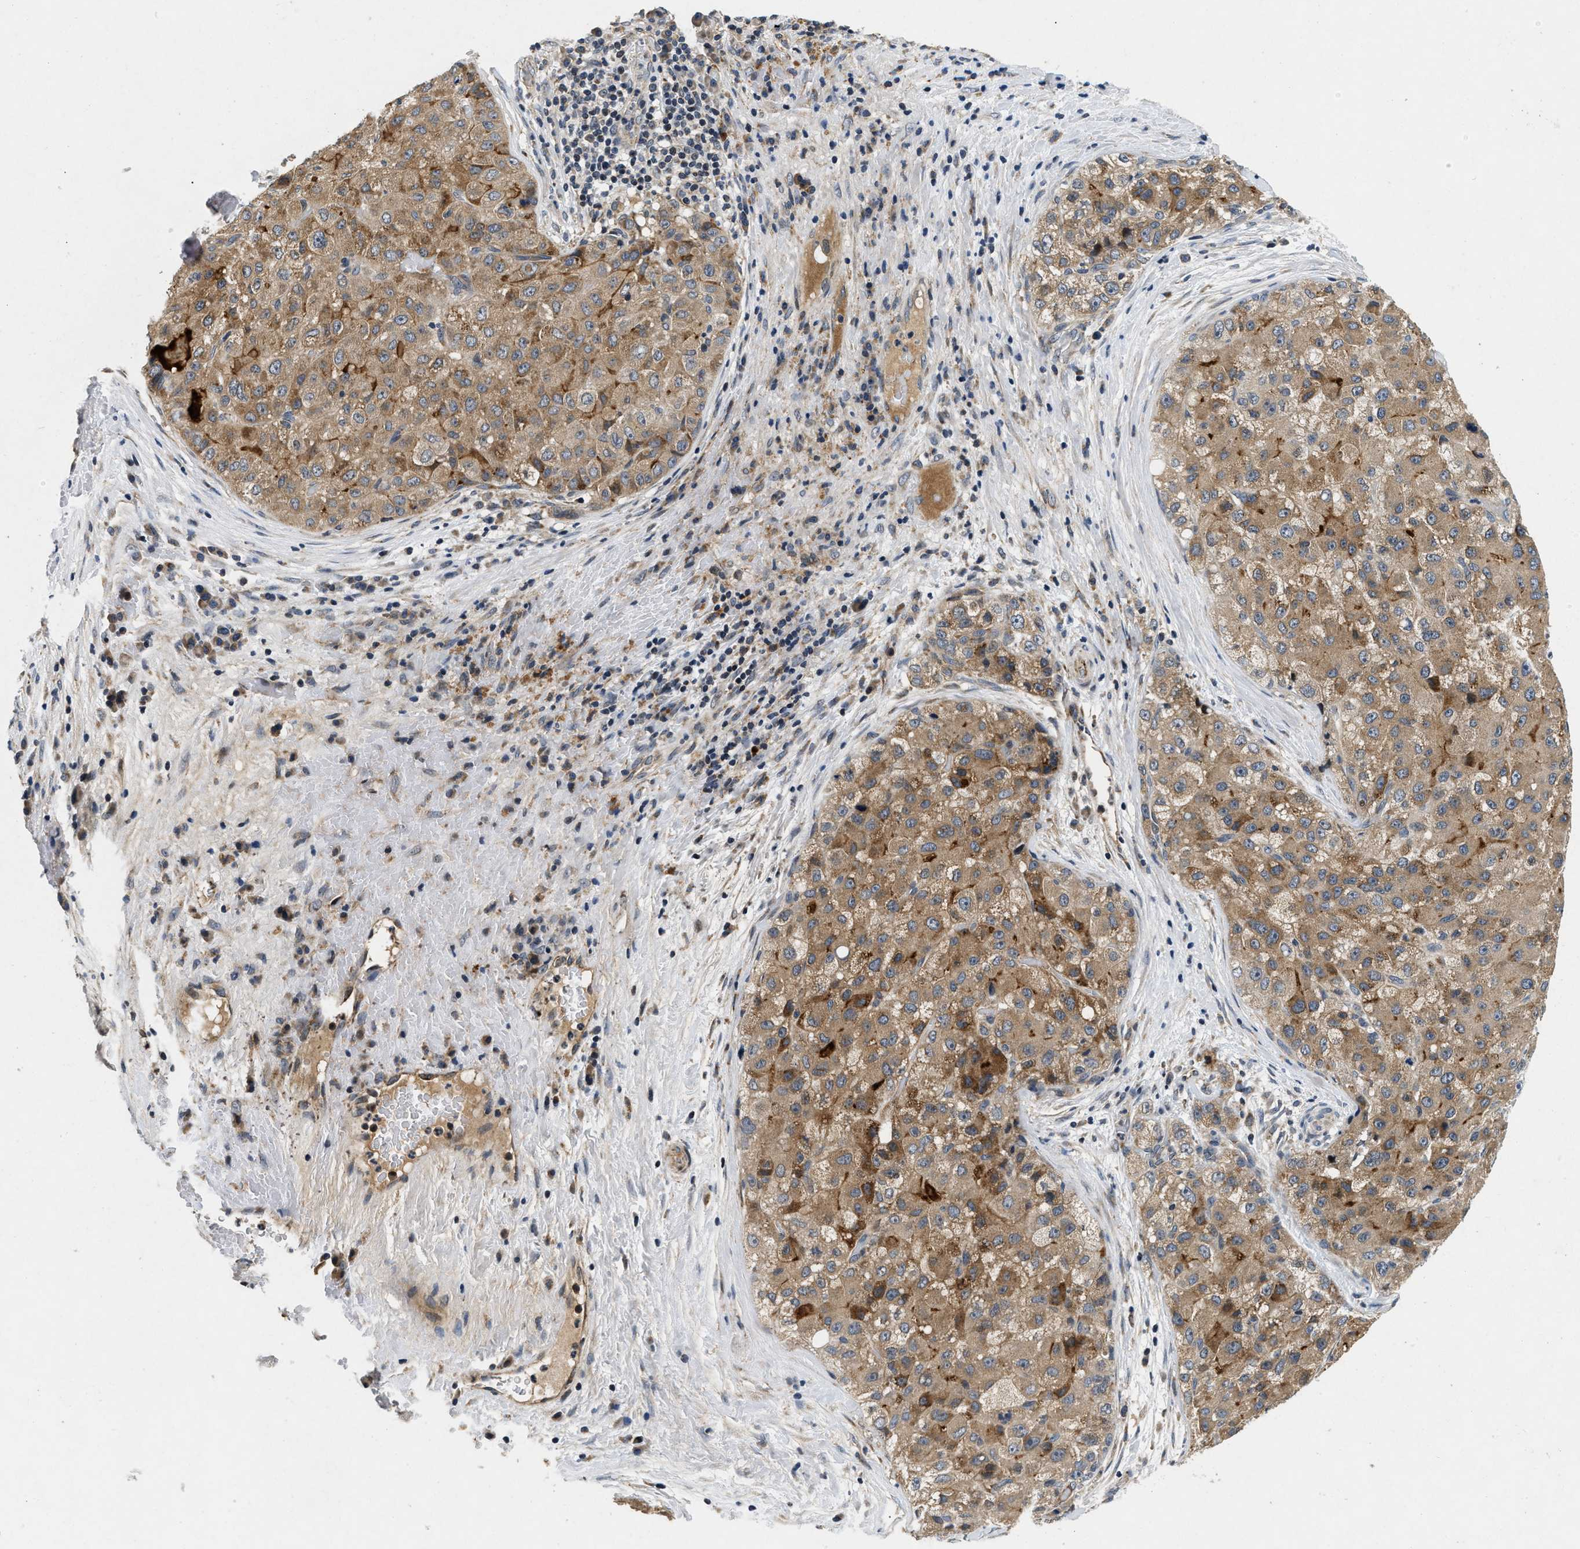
{"staining": {"intensity": "moderate", "quantity": ">75%", "location": "cytoplasmic/membranous"}, "tissue": "liver cancer", "cell_type": "Tumor cells", "image_type": "cancer", "snomed": [{"axis": "morphology", "description": "Carcinoma, Hepatocellular, NOS"}, {"axis": "topography", "description": "Liver"}], "caption": "A high-resolution photomicrograph shows immunohistochemistry staining of hepatocellular carcinoma (liver), which demonstrates moderate cytoplasmic/membranous positivity in about >75% of tumor cells.", "gene": "PDP1", "patient": {"sex": "male", "age": 80}}